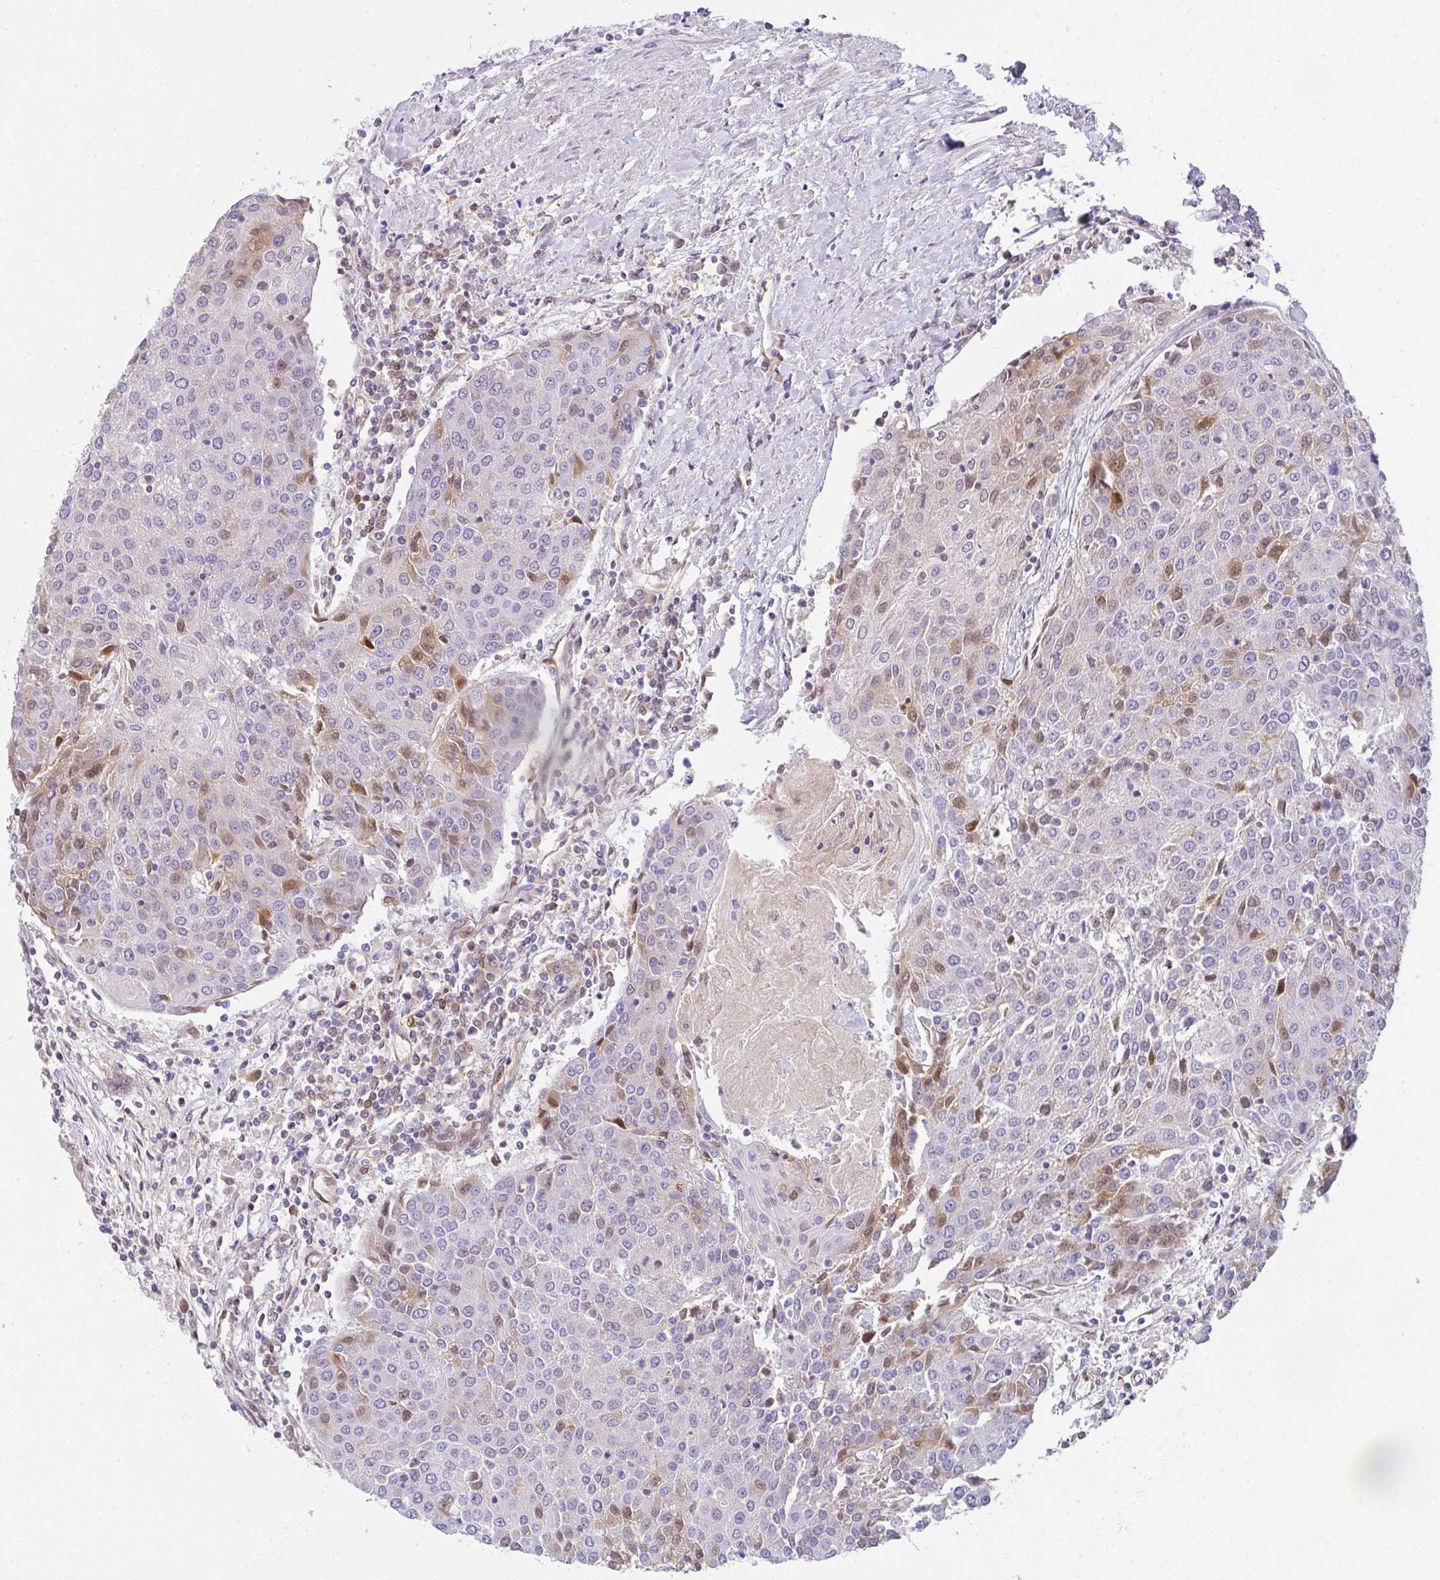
{"staining": {"intensity": "moderate", "quantity": "<25%", "location": "cytoplasmic/membranous,nuclear"}, "tissue": "urothelial cancer", "cell_type": "Tumor cells", "image_type": "cancer", "snomed": [{"axis": "morphology", "description": "Urothelial carcinoma, High grade"}, {"axis": "topography", "description": "Urinary bladder"}], "caption": "Immunohistochemistry (IHC) of urothelial cancer reveals low levels of moderate cytoplasmic/membranous and nuclear staining in approximately <25% of tumor cells.", "gene": "COX7B", "patient": {"sex": "female", "age": 85}}